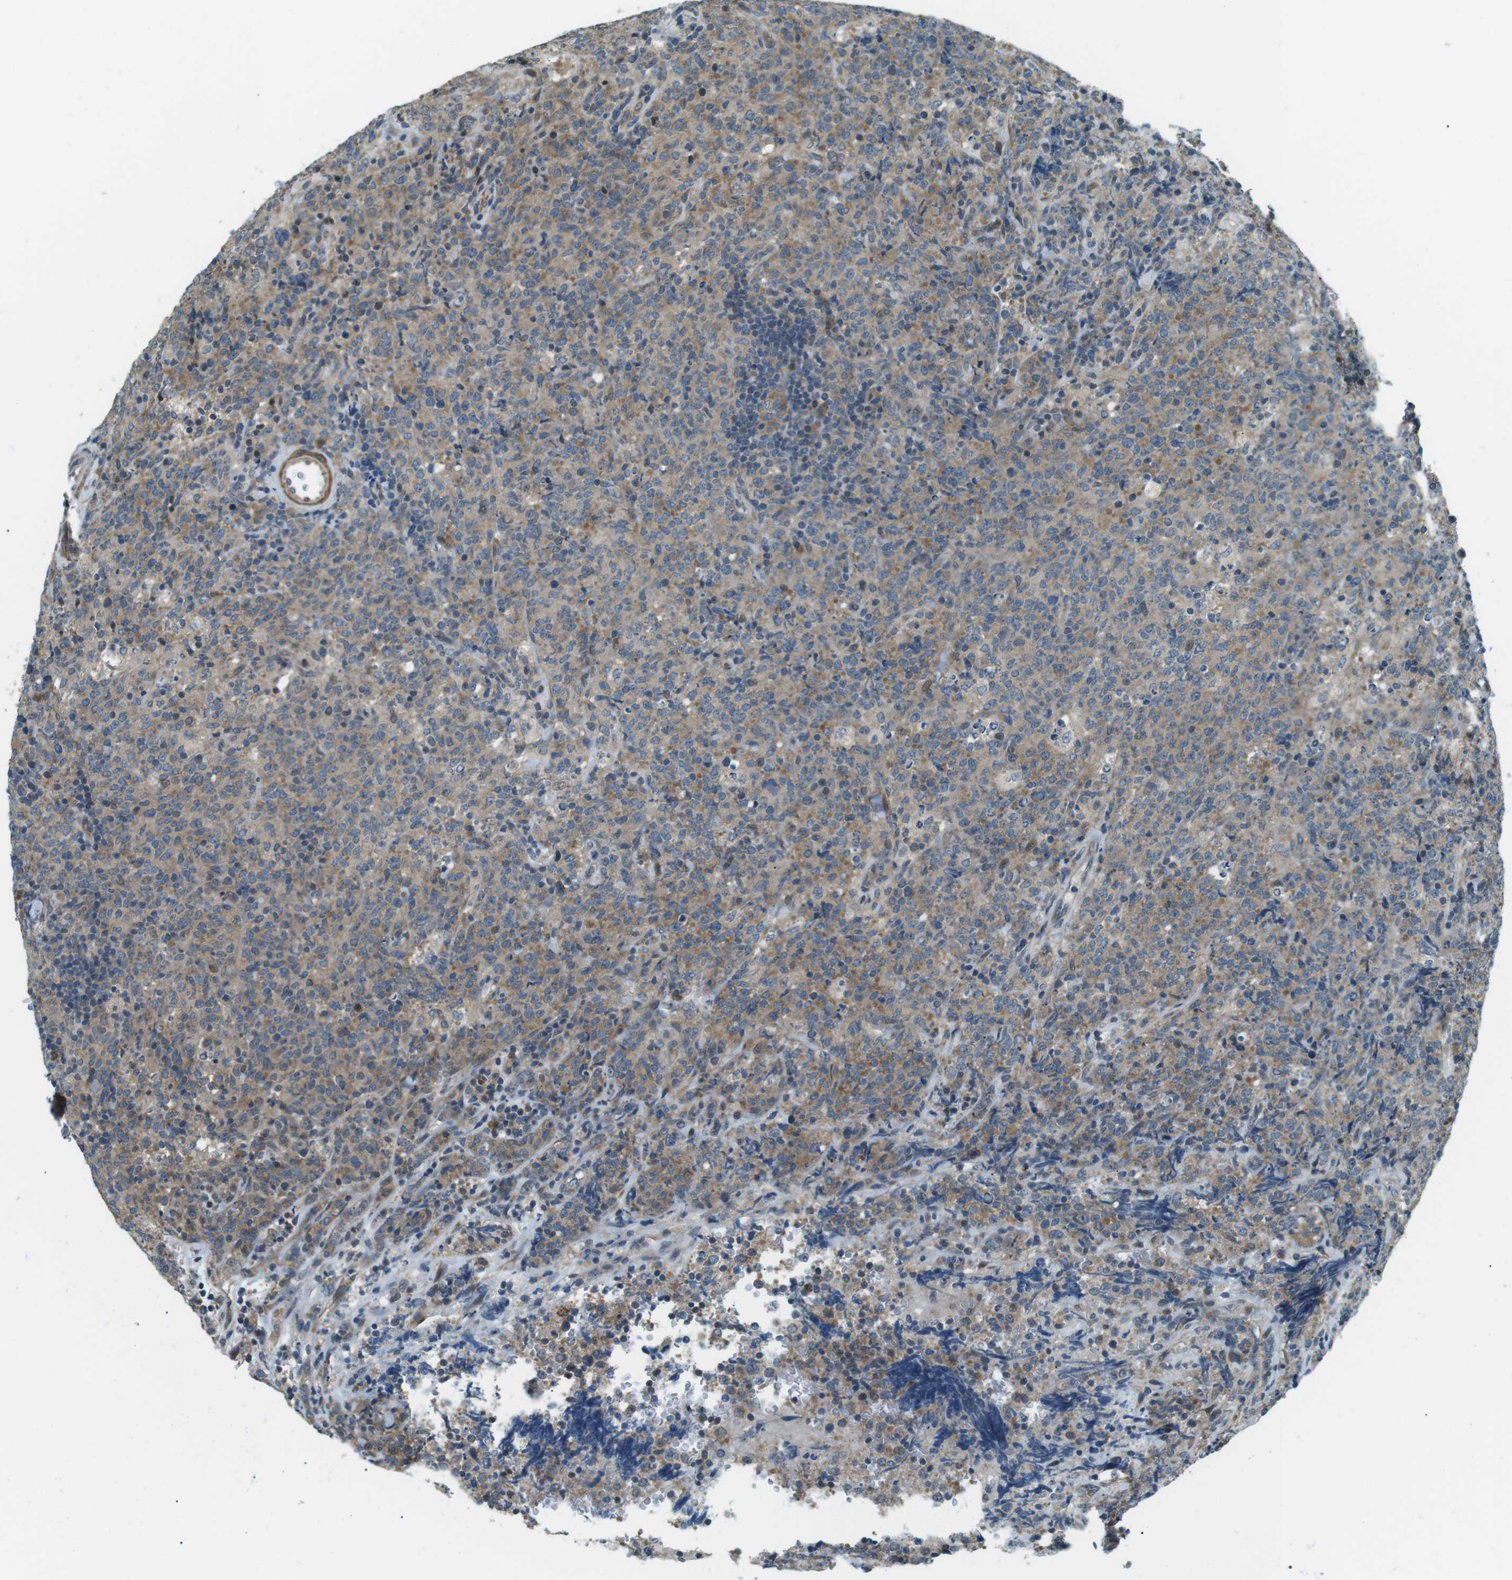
{"staining": {"intensity": "moderate", "quantity": ">75%", "location": "cytoplasmic/membranous"}, "tissue": "lymphoma", "cell_type": "Tumor cells", "image_type": "cancer", "snomed": [{"axis": "morphology", "description": "Malignant lymphoma, non-Hodgkin's type, High grade"}, {"axis": "topography", "description": "Tonsil"}], "caption": "The micrograph shows staining of lymphoma, revealing moderate cytoplasmic/membranous protein staining (brown color) within tumor cells.", "gene": "TMEM74", "patient": {"sex": "female", "age": 36}}